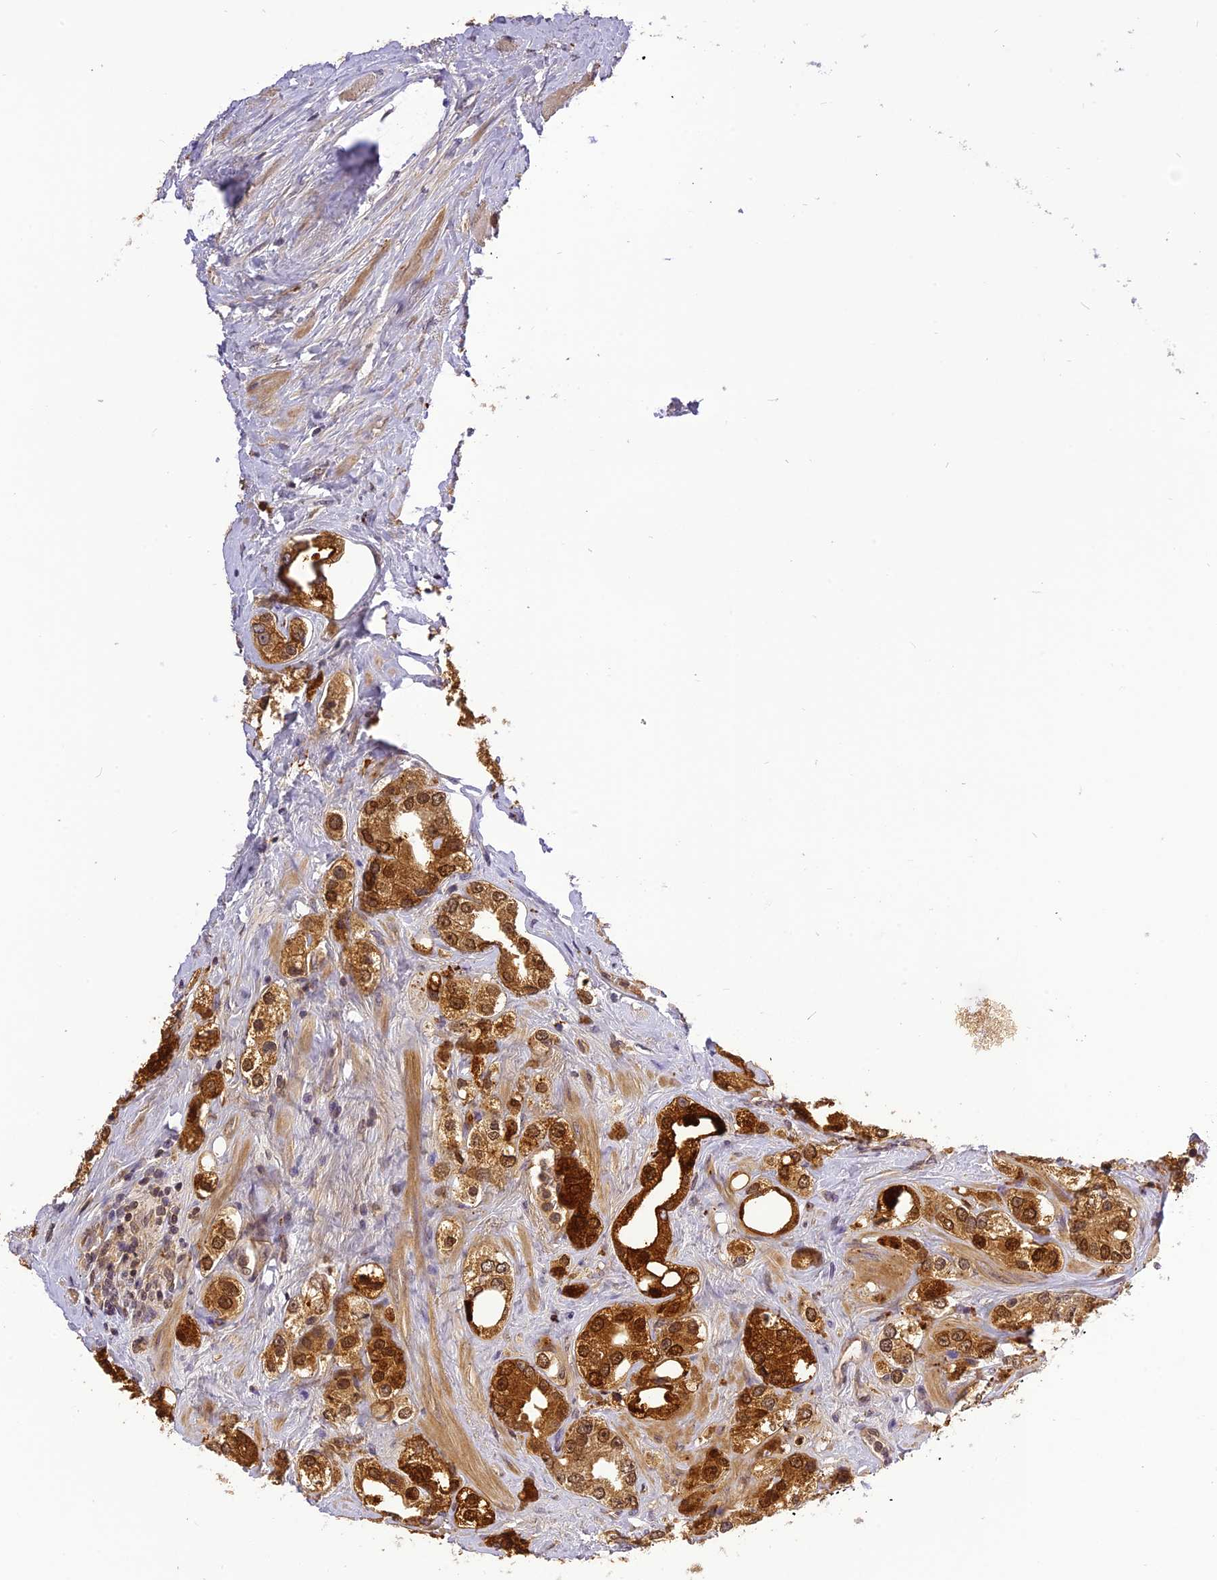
{"staining": {"intensity": "strong", "quantity": ">75%", "location": "cytoplasmic/membranous"}, "tissue": "prostate cancer", "cell_type": "Tumor cells", "image_type": "cancer", "snomed": [{"axis": "morphology", "description": "Adenocarcinoma, NOS"}, {"axis": "topography", "description": "Prostate"}], "caption": "Protein staining of prostate cancer (adenocarcinoma) tissue exhibits strong cytoplasmic/membranous positivity in approximately >75% of tumor cells. (Brightfield microscopy of DAB IHC at high magnification).", "gene": "FNIP2", "patient": {"sex": "male", "age": 79}}